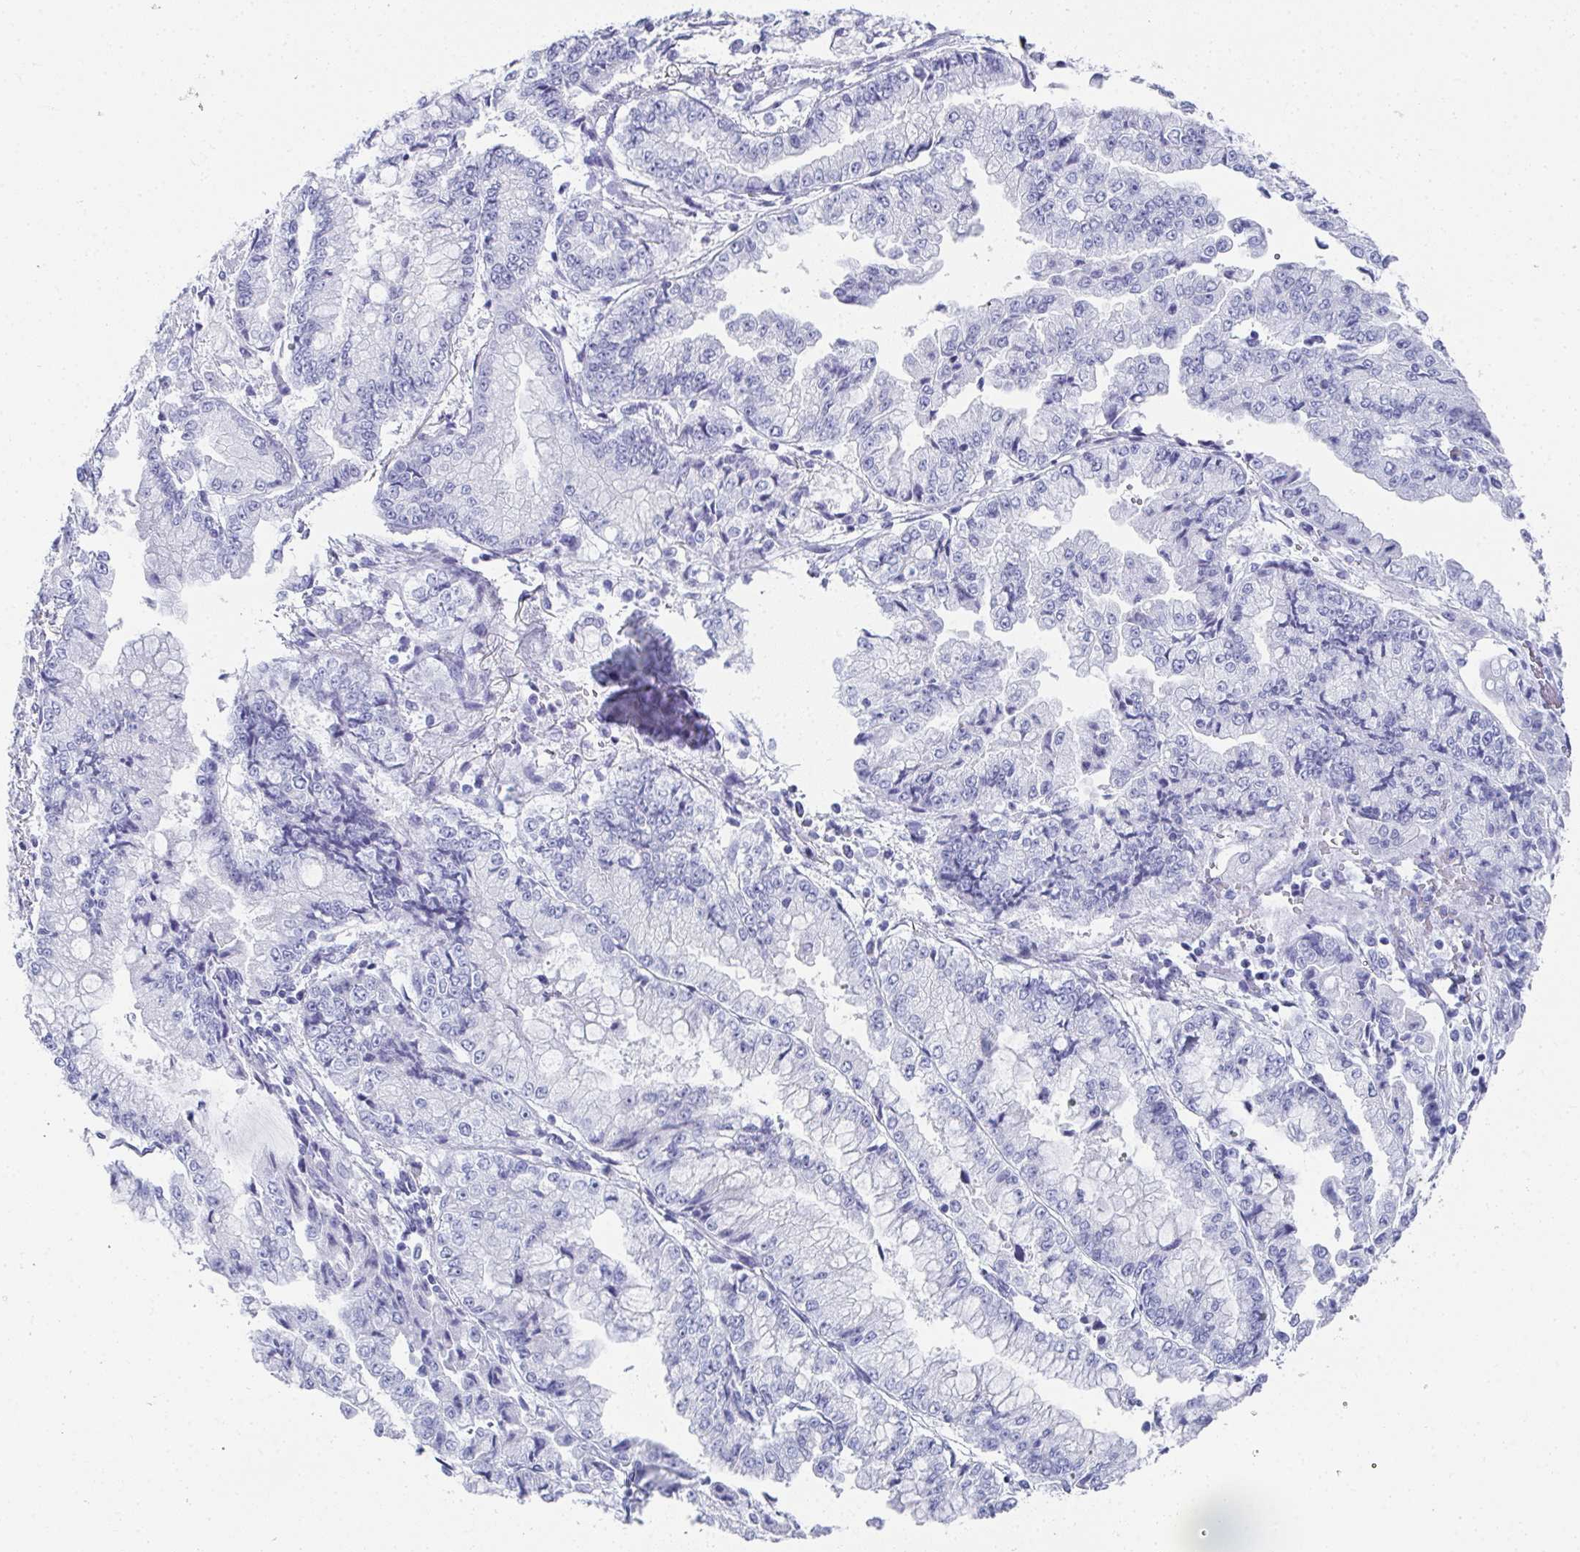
{"staining": {"intensity": "negative", "quantity": "none", "location": "none"}, "tissue": "stomach cancer", "cell_type": "Tumor cells", "image_type": "cancer", "snomed": [{"axis": "morphology", "description": "Adenocarcinoma, NOS"}, {"axis": "topography", "description": "Stomach, upper"}], "caption": "Adenocarcinoma (stomach) was stained to show a protein in brown. There is no significant expression in tumor cells. (Brightfield microscopy of DAB immunohistochemistry at high magnification).", "gene": "SYCP1", "patient": {"sex": "female", "age": 74}}